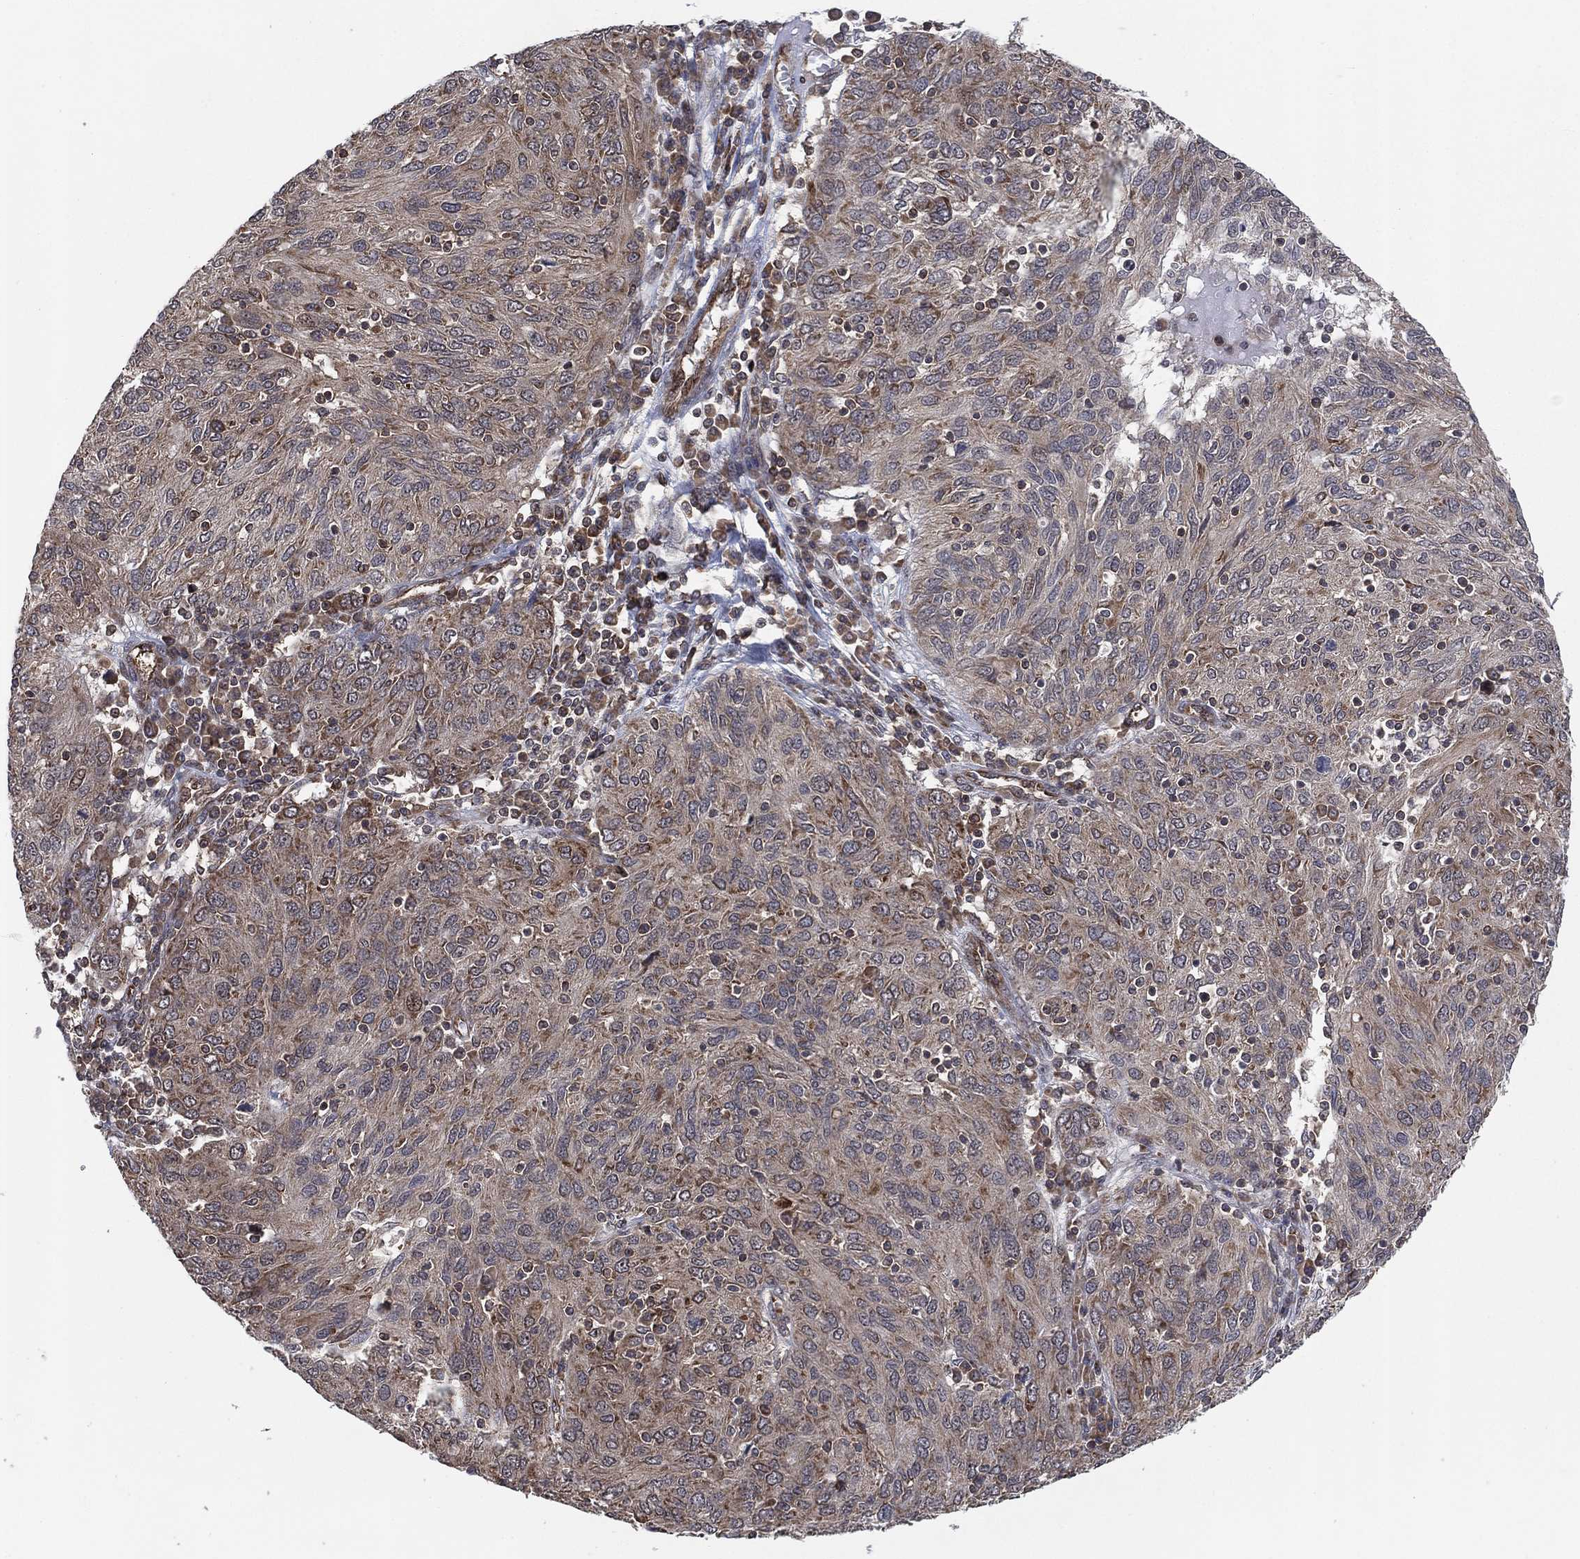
{"staining": {"intensity": "moderate", "quantity": "<25%", "location": "cytoplasmic/membranous"}, "tissue": "ovarian cancer", "cell_type": "Tumor cells", "image_type": "cancer", "snomed": [{"axis": "morphology", "description": "Carcinoma, endometroid"}, {"axis": "topography", "description": "Ovary"}], "caption": "Immunohistochemical staining of ovarian cancer demonstrates moderate cytoplasmic/membranous protein positivity in approximately <25% of tumor cells.", "gene": "TMCO1", "patient": {"sex": "female", "age": 50}}